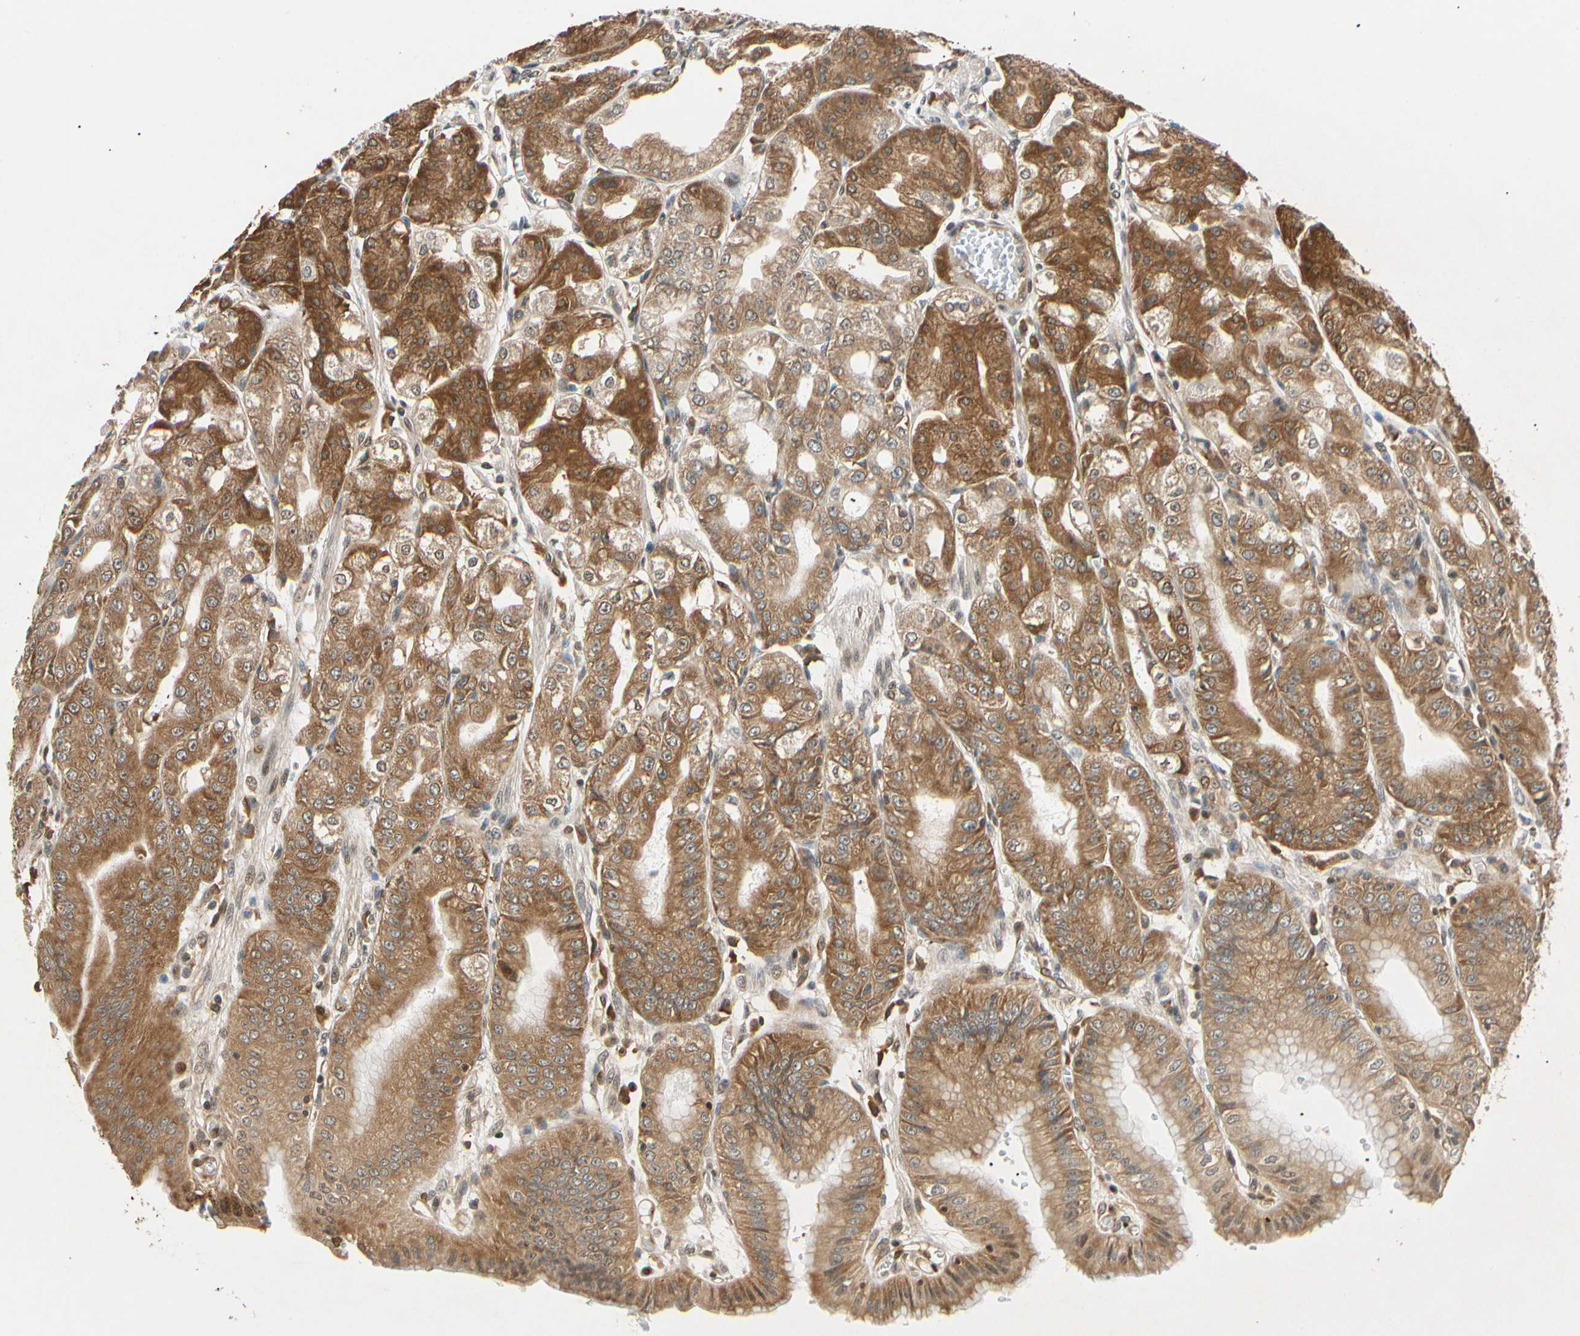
{"staining": {"intensity": "strong", "quantity": ">75%", "location": "cytoplasmic/membranous,nuclear"}, "tissue": "stomach", "cell_type": "Glandular cells", "image_type": "normal", "snomed": [{"axis": "morphology", "description": "Normal tissue, NOS"}, {"axis": "topography", "description": "Stomach, lower"}], "caption": "About >75% of glandular cells in unremarkable stomach display strong cytoplasmic/membranous,nuclear protein staining as visualized by brown immunohistochemical staining.", "gene": "EIF1AX", "patient": {"sex": "male", "age": 71}}